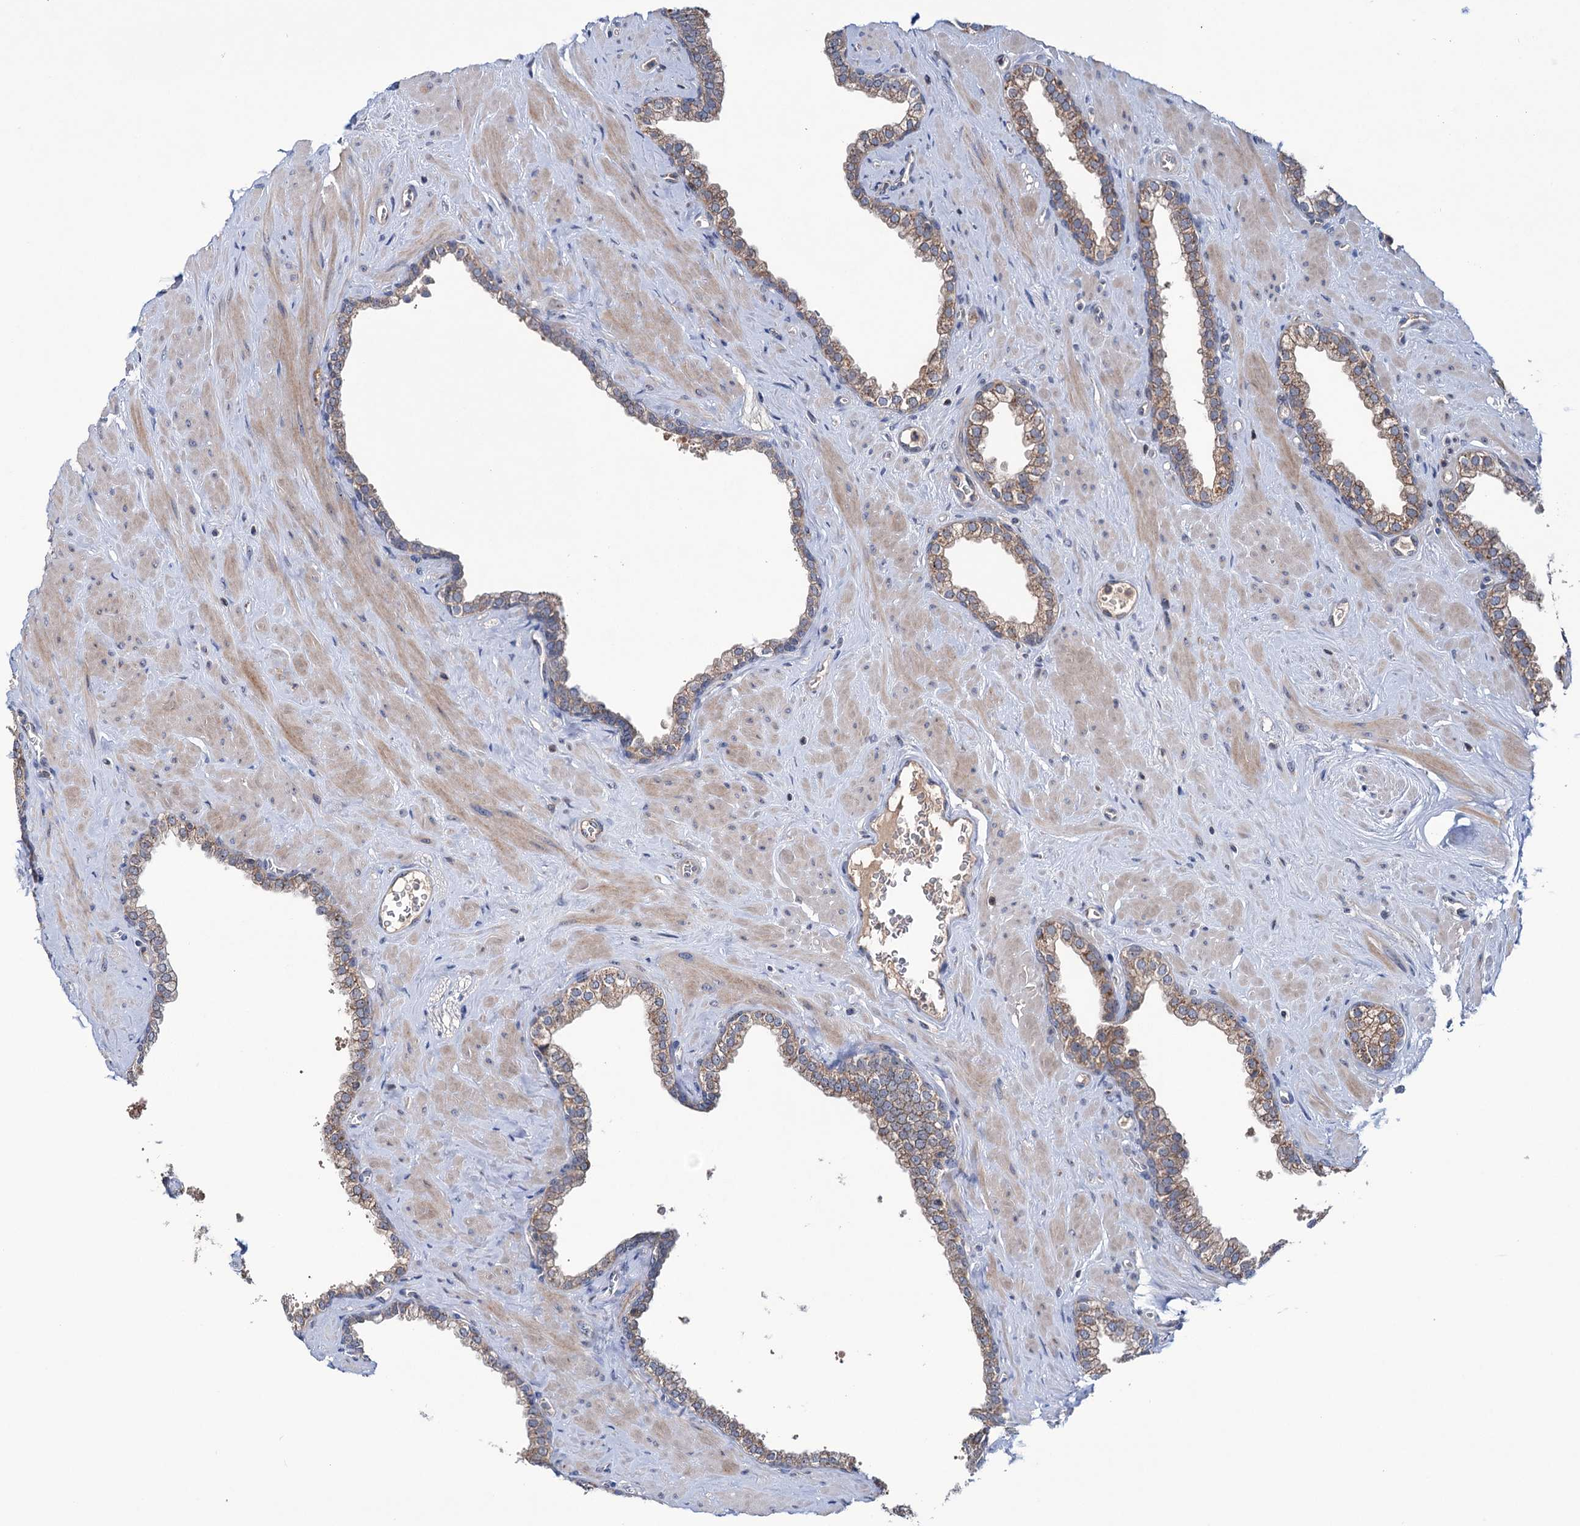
{"staining": {"intensity": "moderate", "quantity": "25%-75%", "location": "cytoplasmic/membranous"}, "tissue": "prostate", "cell_type": "Glandular cells", "image_type": "normal", "snomed": [{"axis": "morphology", "description": "Normal tissue, NOS"}, {"axis": "morphology", "description": "Urothelial carcinoma, Low grade"}, {"axis": "topography", "description": "Urinary bladder"}, {"axis": "topography", "description": "Prostate"}], "caption": "Prostate stained with DAB (3,3'-diaminobenzidine) IHC shows medium levels of moderate cytoplasmic/membranous expression in about 25%-75% of glandular cells.", "gene": "HTR3B", "patient": {"sex": "male", "age": 60}}